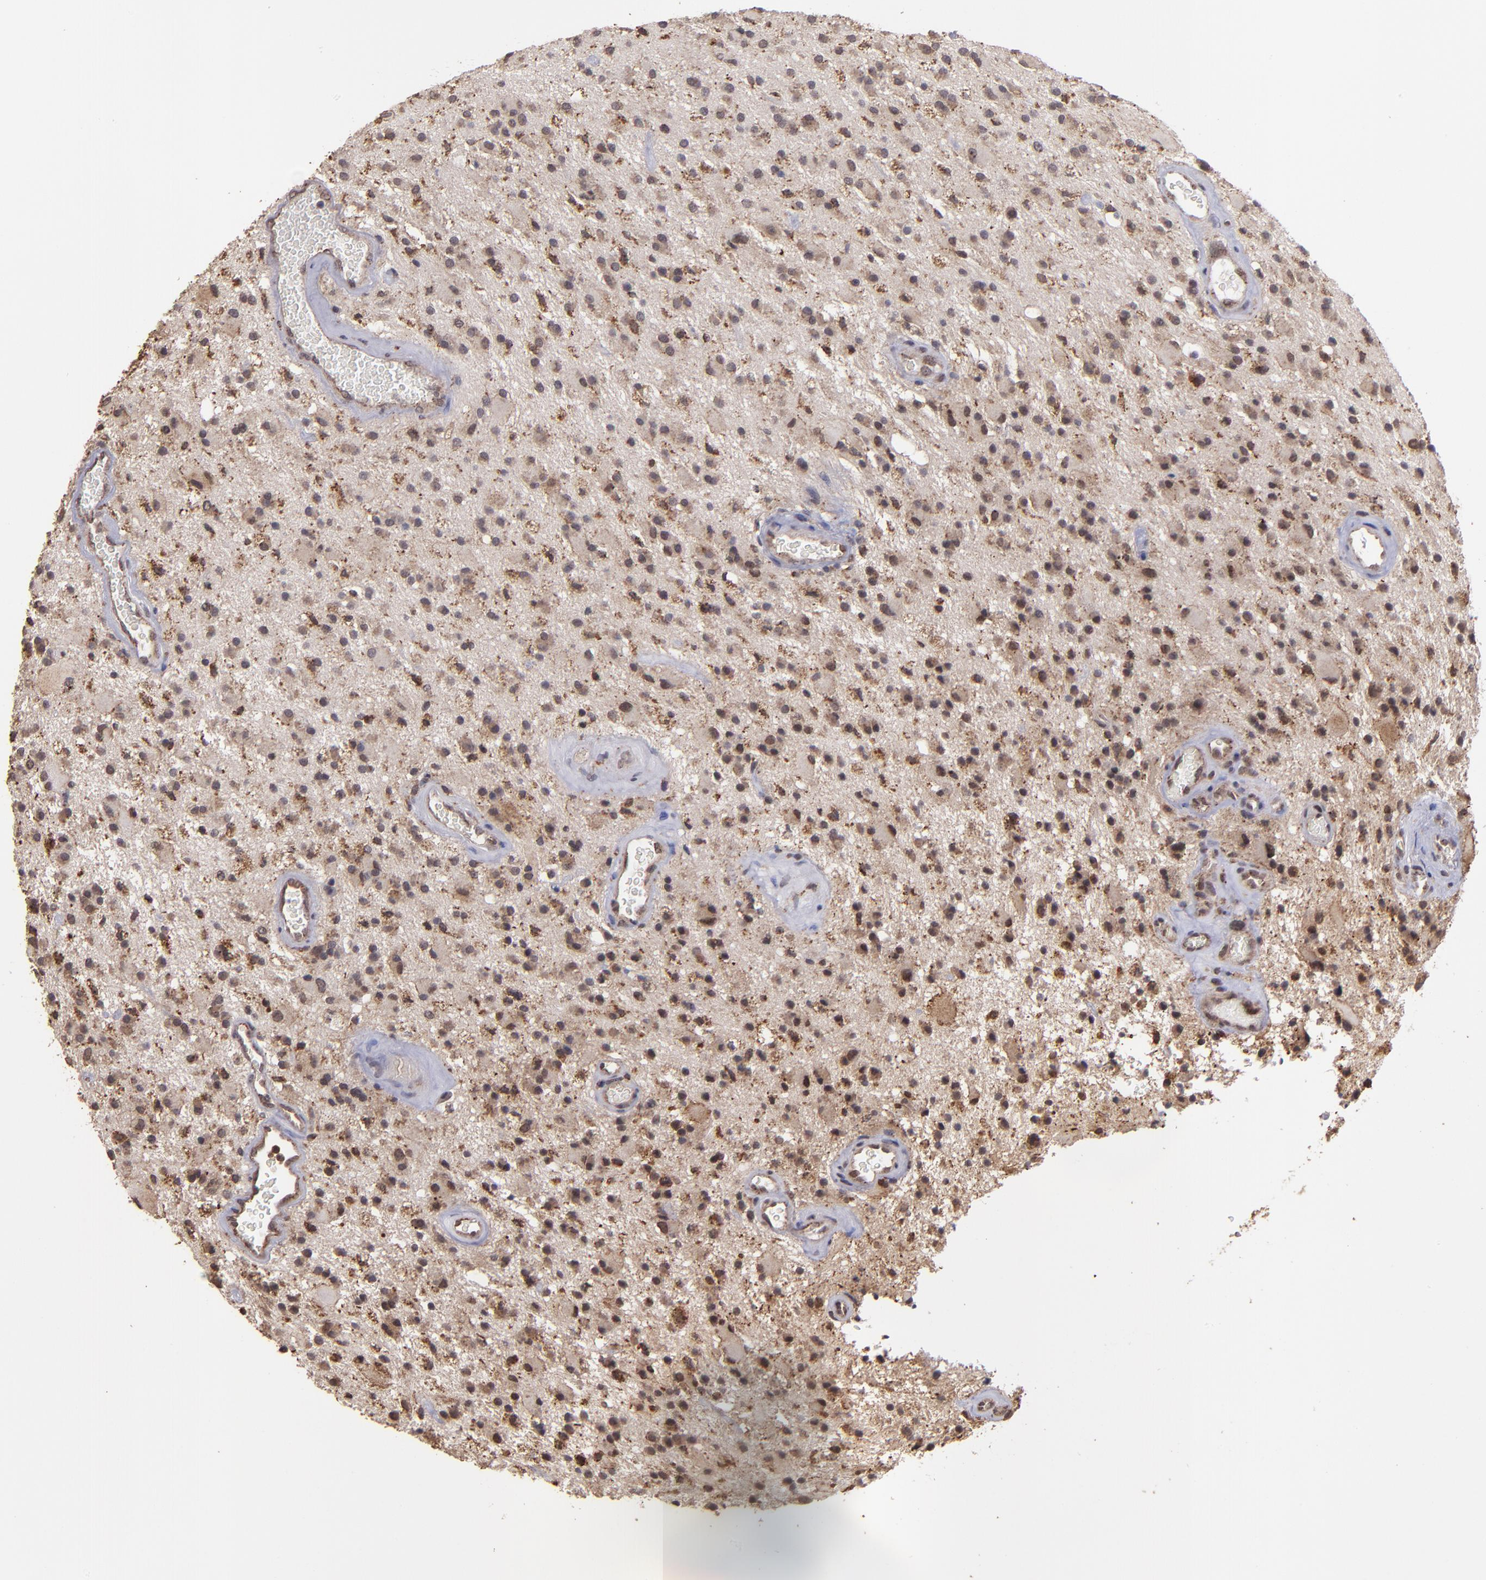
{"staining": {"intensity": "moderate", "quantity": "25%-75%", "location": "cytoplasmic/membranous,nuclear"}, "tissue": "glioma", "cell_type": "Tumor cells", "image_type": "cancer", "snomed": [{"axis": "morphology", "description": "Glioma, malignant, Low grade"}, {"axis": "topography", "description": "Brain"}], "caption": "Immunohistochemistry of human glioma exhibits medium levels of moderate cytoplasmic/membranous and nuclear staining in approximately 25%-75% of tumor cells. (DAB IHC, brown staining for protein, blue staining for nuclei).", "gene": "SIPA1L1", "patient": {"sex": "male", "age": 58}}